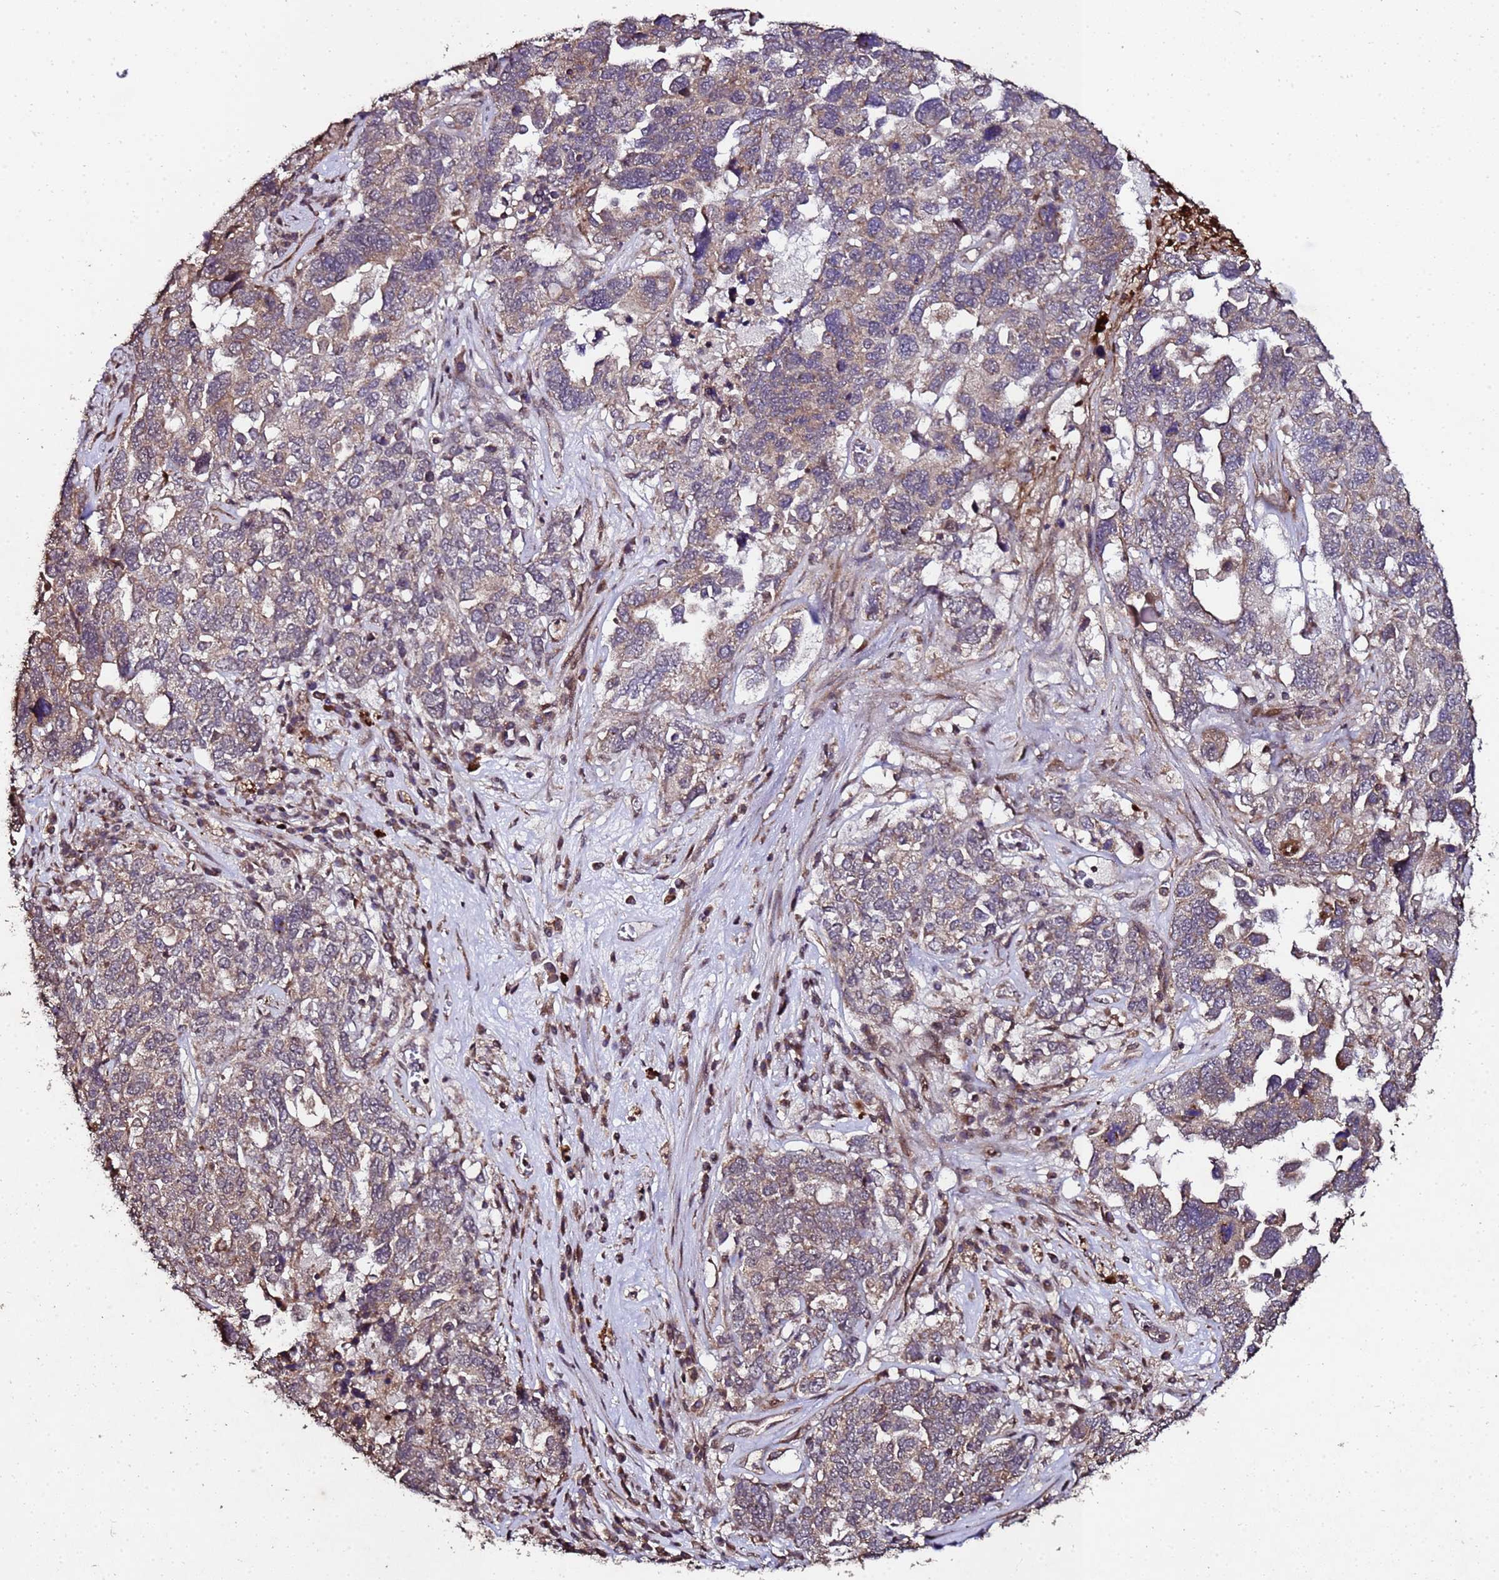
{"staining": {"intensity": "weak", "quantity": ">75%", "location": "cytoplasmic/membranous"}, "tissue": "ovarian cancer", "cell_type": "Tumor cells", "image_type": "cancer", "snomed": [{"axis": "morphology", "description": "Carcinoma, endometroid"}, {"axis": "topography", "description": "Ovary"}], "caption": "Human ovarian cancer stained with a protein marker shows weak staining in tumor cells.", "gene": "PRODH", "patient": {"sex": "female", "age": 62}}